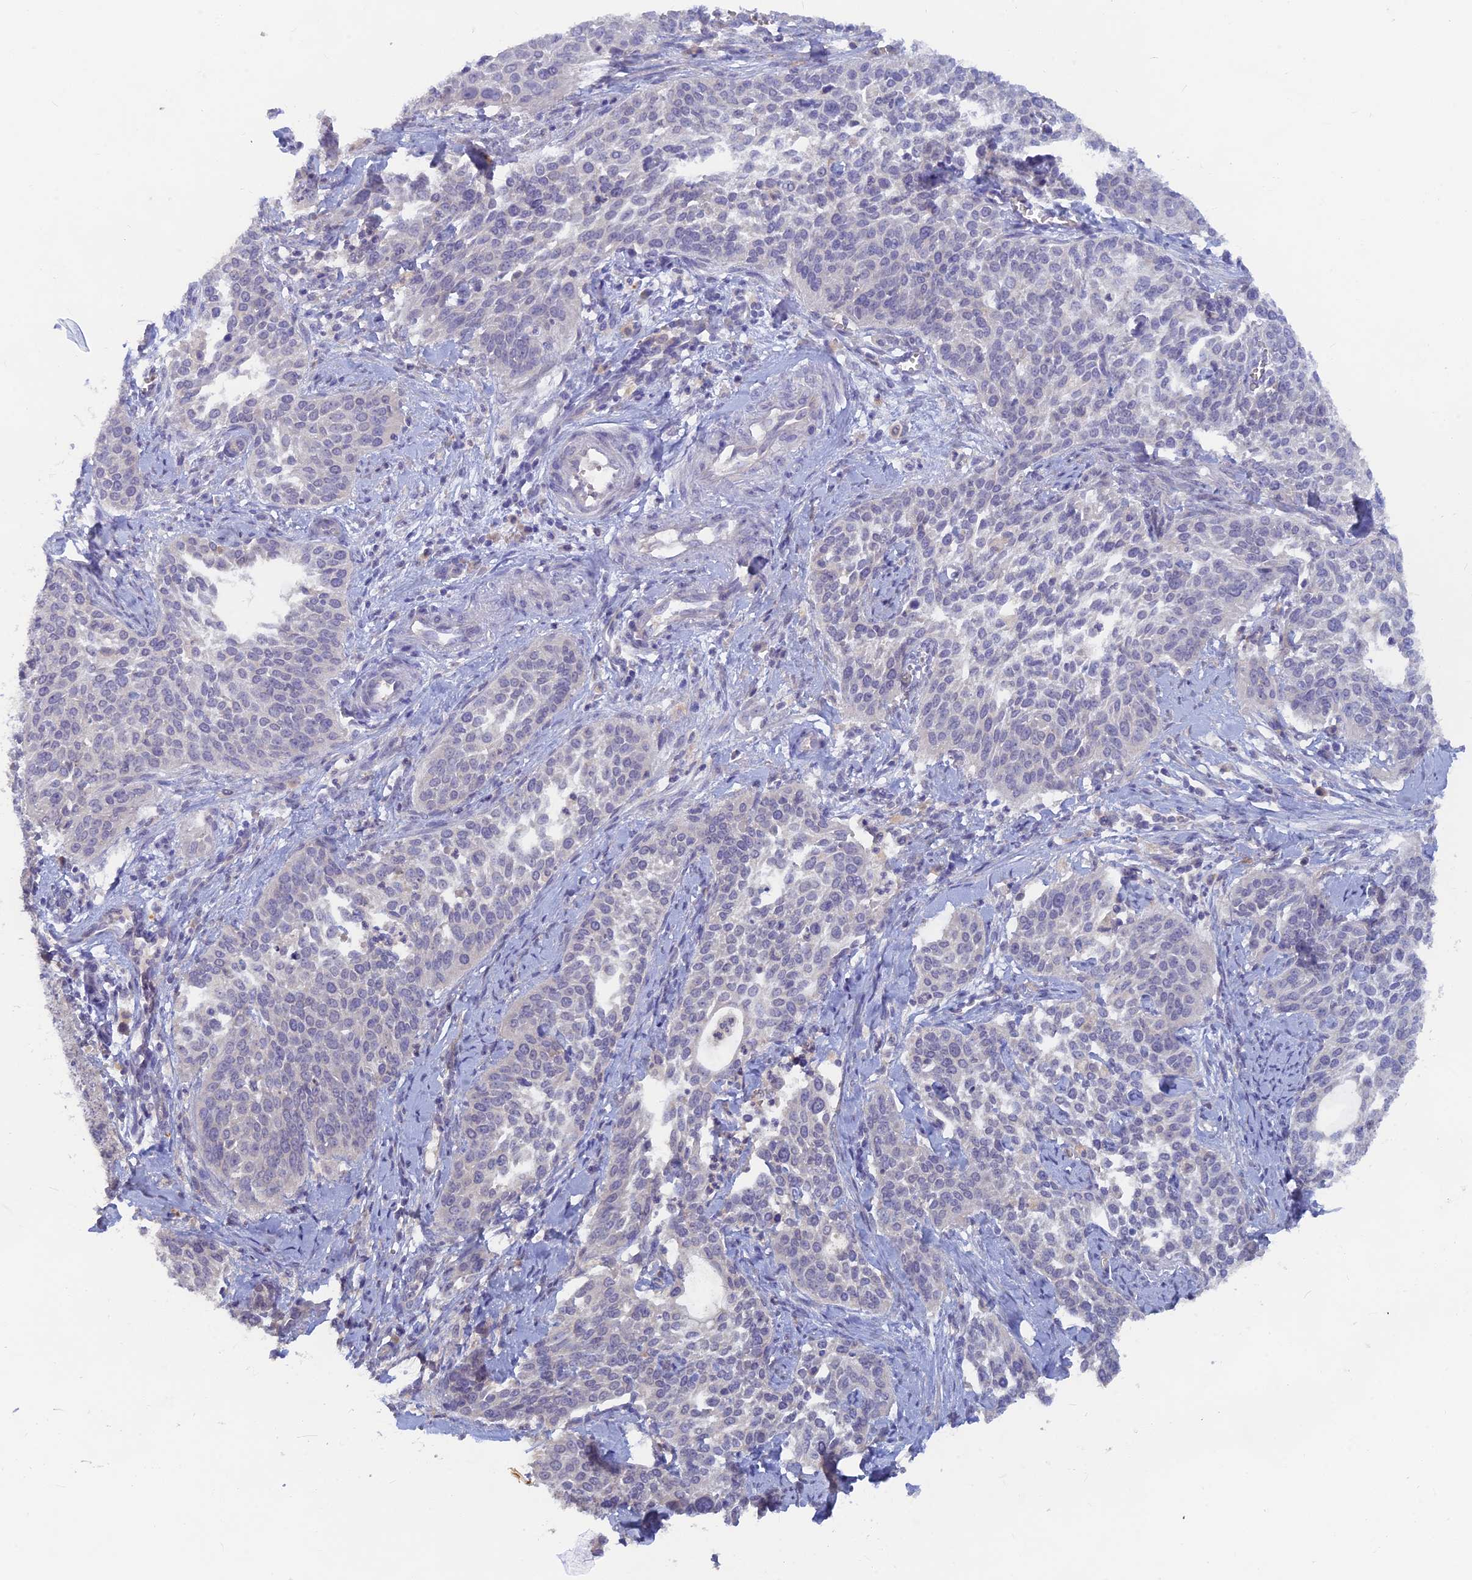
{"staining": {"intensity": "negative", "quantity": "none", "location": "none"}, "tissue": "cervical cancer", "cell_type": "Tumor cells", "image_type": "cancer", "snomed": [{"axis": "morphology", "description": "Squamous cell carcinoma, NOS"}, {"axis": "topography", "description": "Cervix"}], "caption": "Immunohistochemistry micrograph of human cervical squamous cell carcinoma stained for a protein (brown), which exhibits no expression in tumor cells.", "gene": "ARRDC1", "patient": {"sex": "female", "age": 44}}